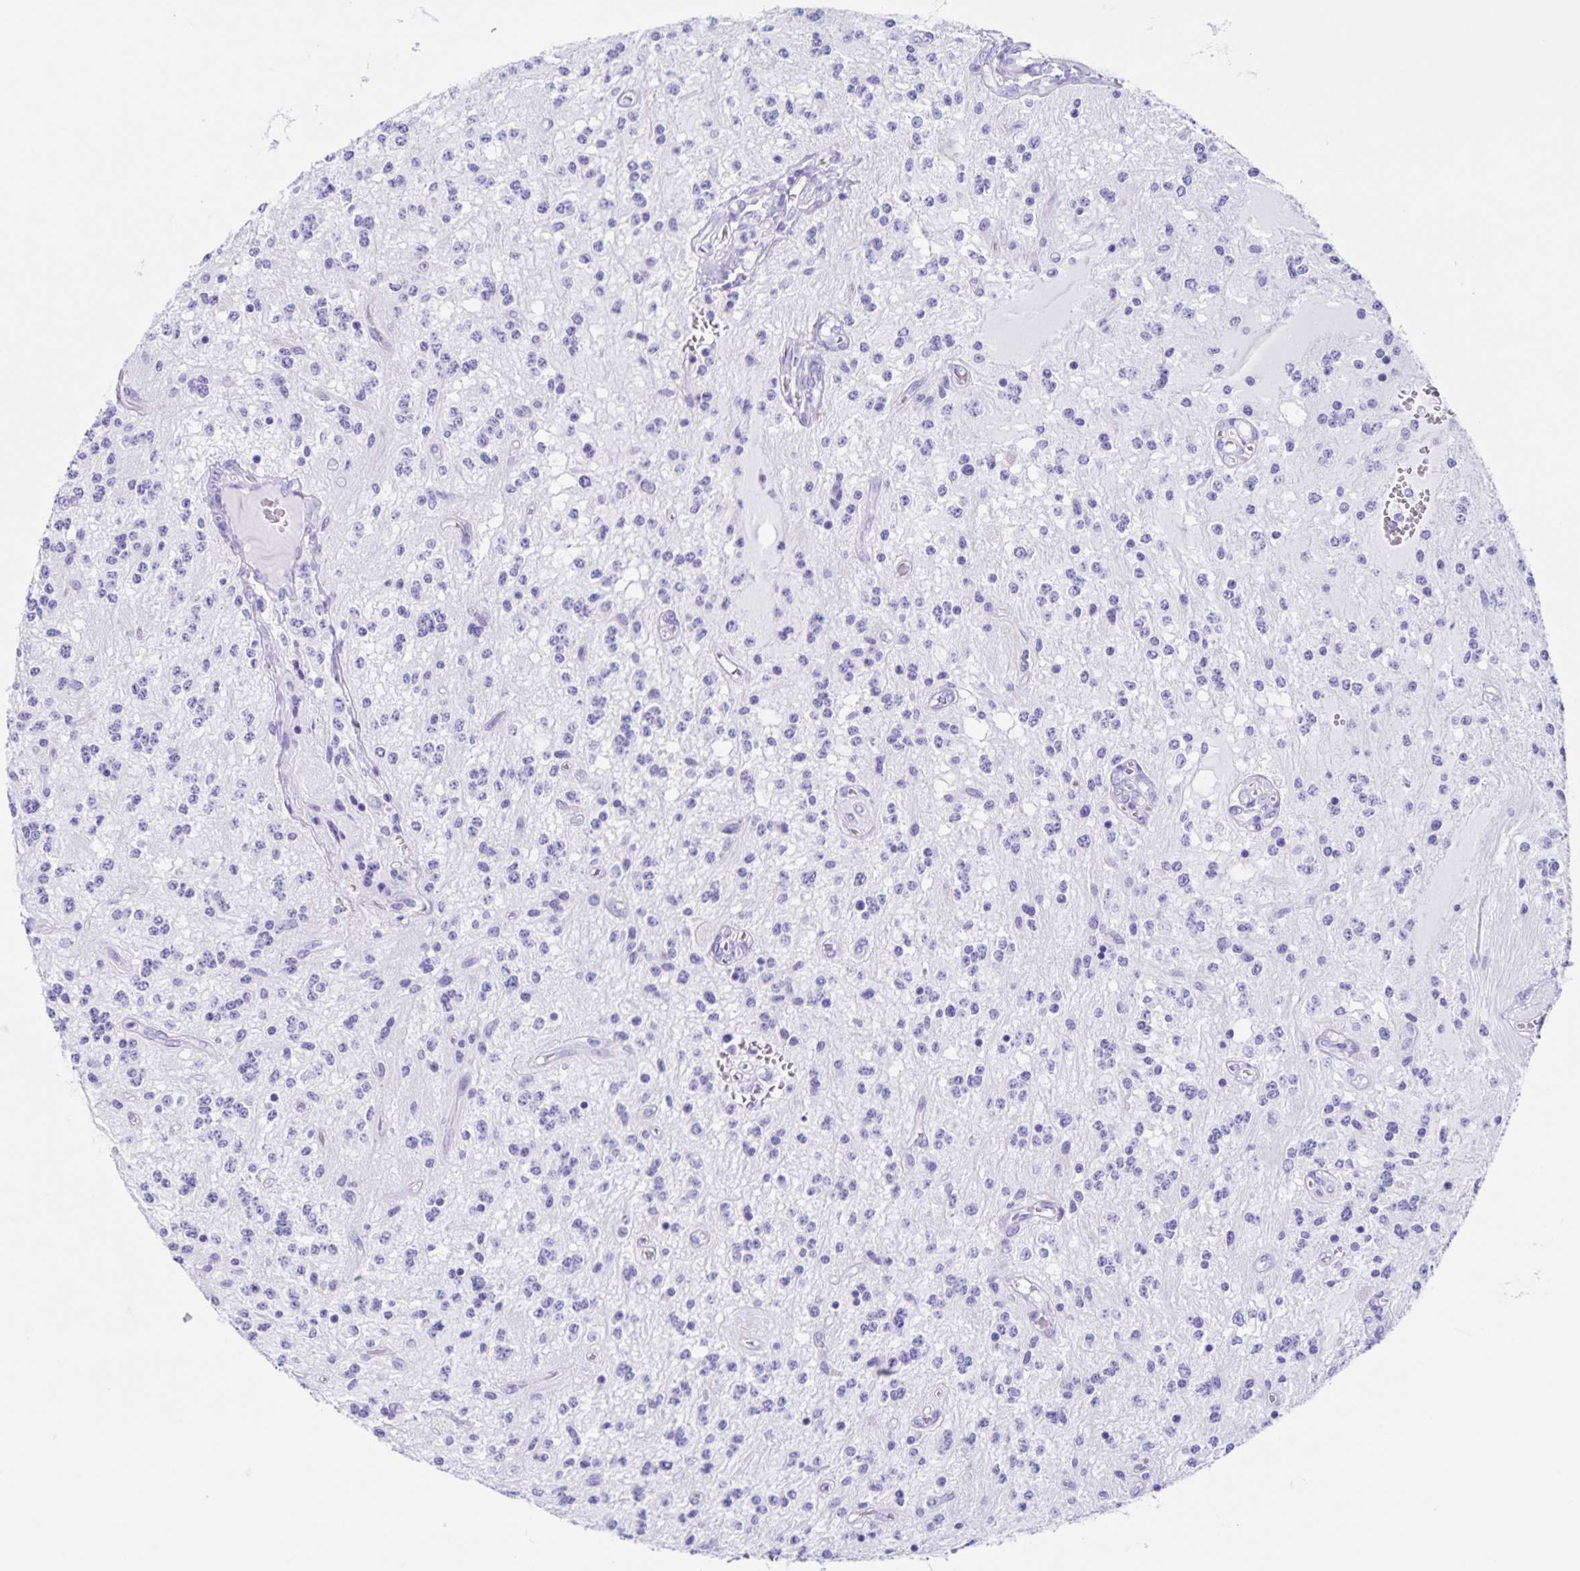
{"staining": {"intensity": "negative", "quantity": "none", "location": "none"}, "tissue": "glioma", "cell_type": "Tumor cells", "image_type": "cancer", "snomed": [{"axis": "morphology", "description": "Glioma, malignant, Low grade"}, {"axis": "topography", "description": "Cerebellum"}], "caption": "A high-resolution photomicrograph shows immunohistochemistry staining of malignant glioma (low-grade), which demonstrates no significant positivity in tumor cells.", "gene": "C12orf56", "patient": {"sex": "female", "age": 14}}